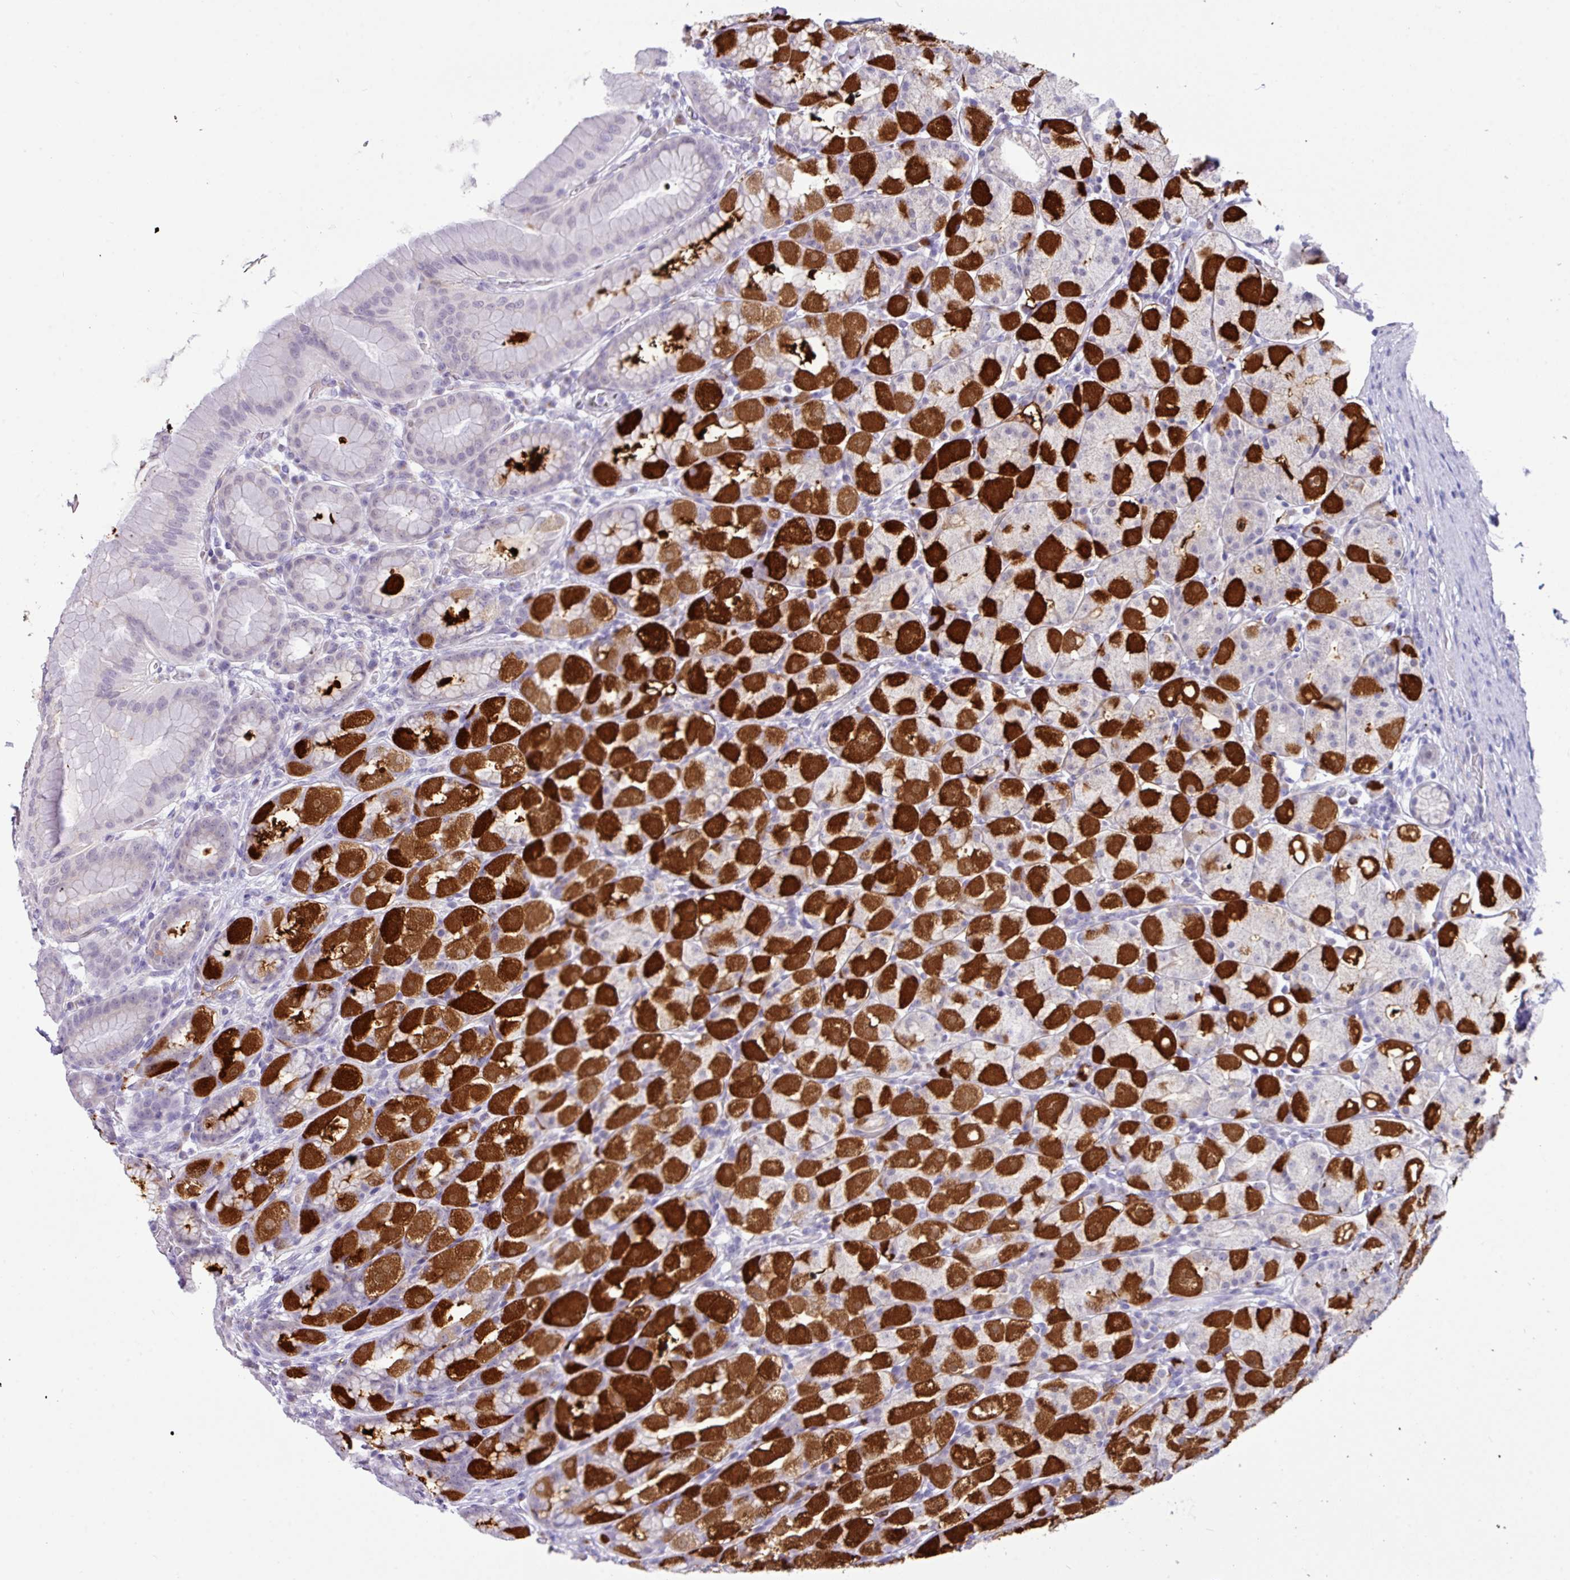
{"staining": {"intensity": "strong", "quantity": "25%-75%", "location": "cytoplasmic/membranous"}, "tissue": "stomach", "cell_type": "Glandular cells", "image_type": "normal", "snomed": [{"axis": "morphology", "description": "Normal tissue, NOS"}, {"axis": "topography", "description": "Stomach, upper"}, {"axis": "topography", "description": "Stomach"}], "caption": "Protein expression analysis of unremarkable stomach demonstrates strong cytoplasmic/membranous positivity in about 25%-75% of glandular cells. Using DAB (brown) and hematoxylin (blue) stains, captured at high magnification using brightfield microscopy.", "gene": "ZNF524", "patient": {"sex": "male", "age": 68}}